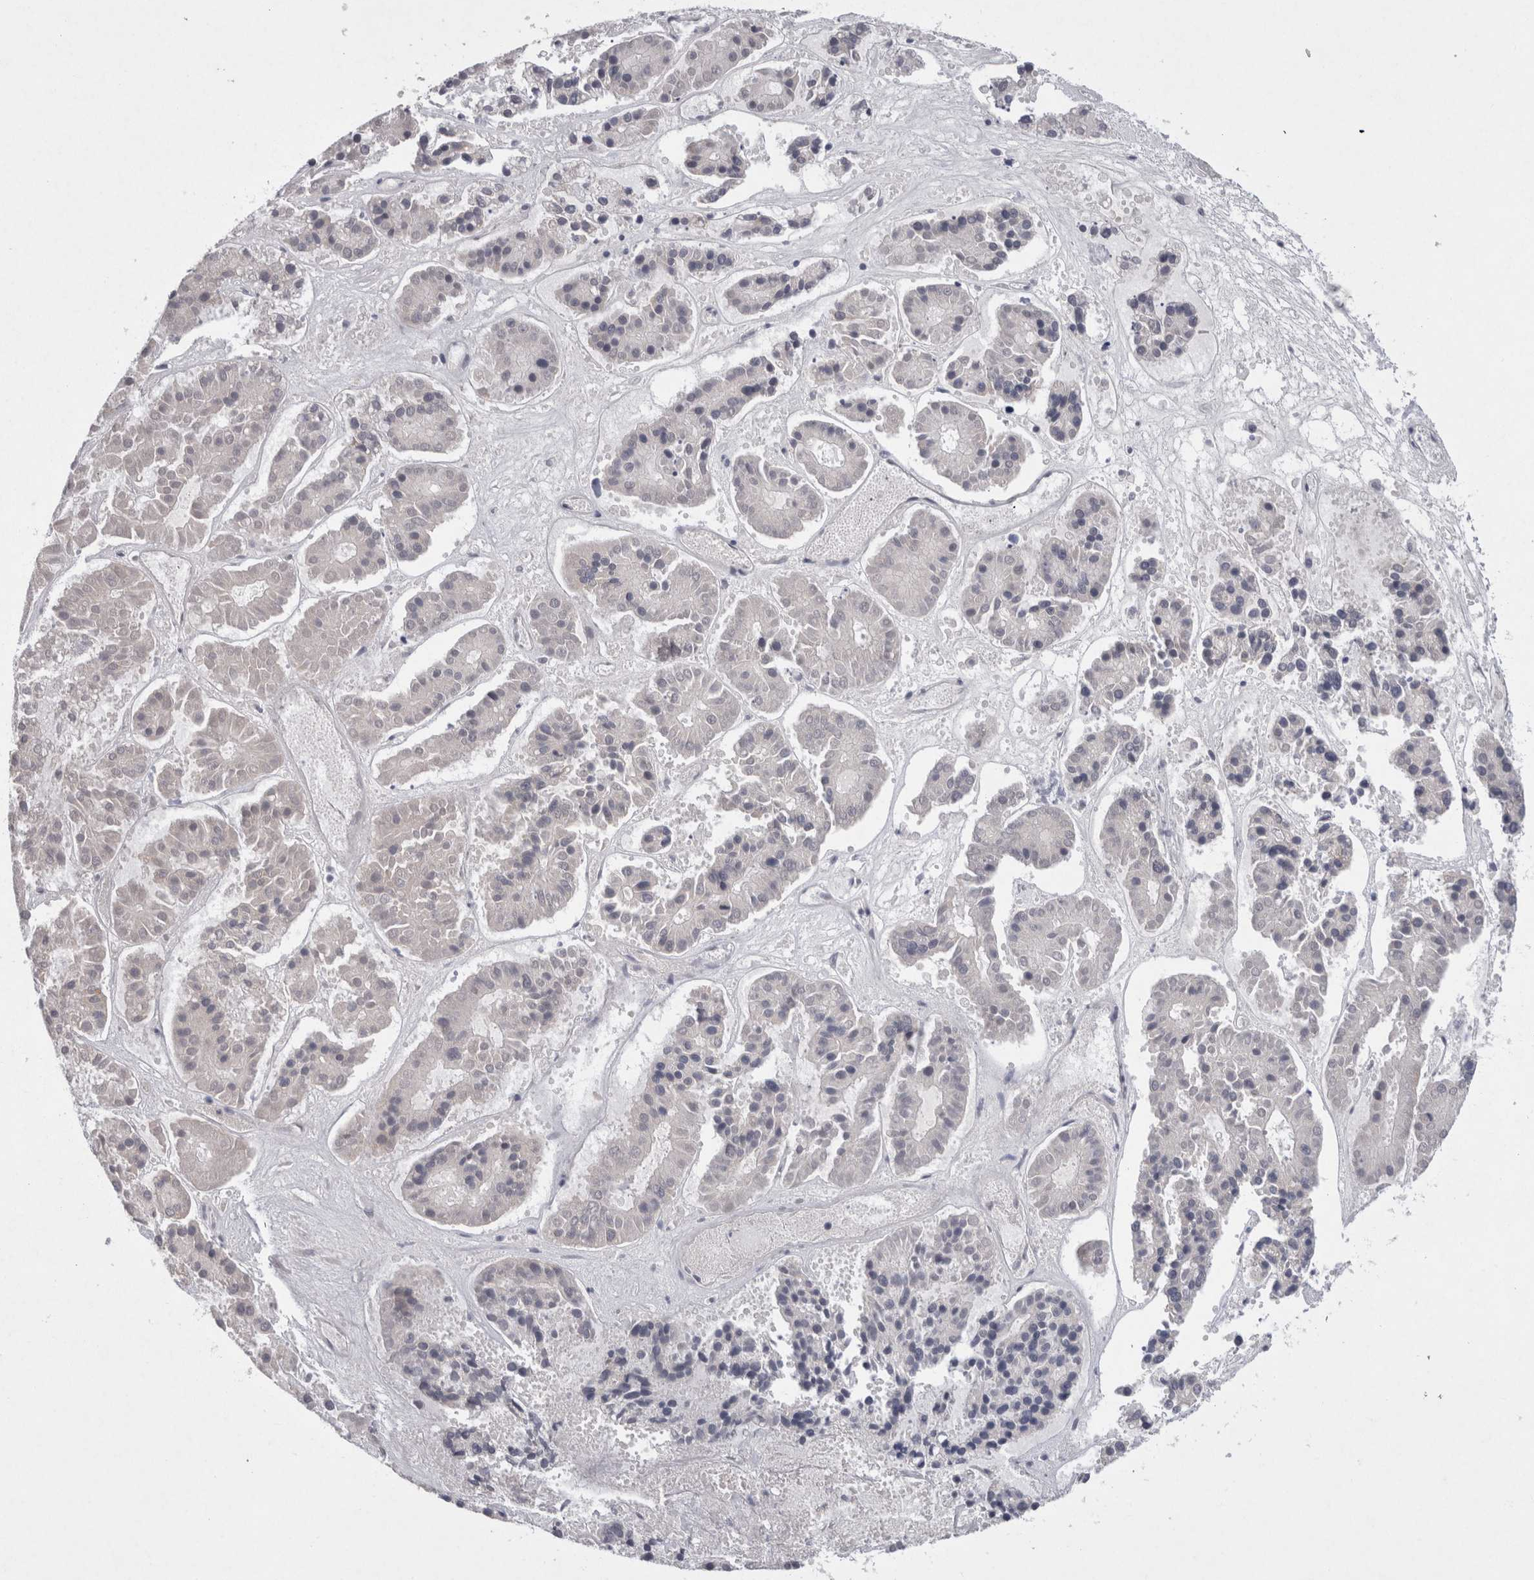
{"staining": {"intensity": "negative", "quantity": "none", "location": "none"}, "tissue": "pancreatic cancer", "cell_type": "Tumor cells", "image_type": "cancer", "snomed": [{"axis": "morphology", "description": "Adenocarcinoma, NOS"}, {"axis": "topography", "description": "Pancreas"}], "caption": "The histopathology image exhibits no staining of tumor cells in pancreatic cancer (adenocarcinoma). The staining was performed using DAB to visualize the protein expression in brown, while the nuclei were stained in blue with hematoxylin (Magnification: 20x).", "gene": "LRRC40", "patient": {"sex": "male", "age": 50}}